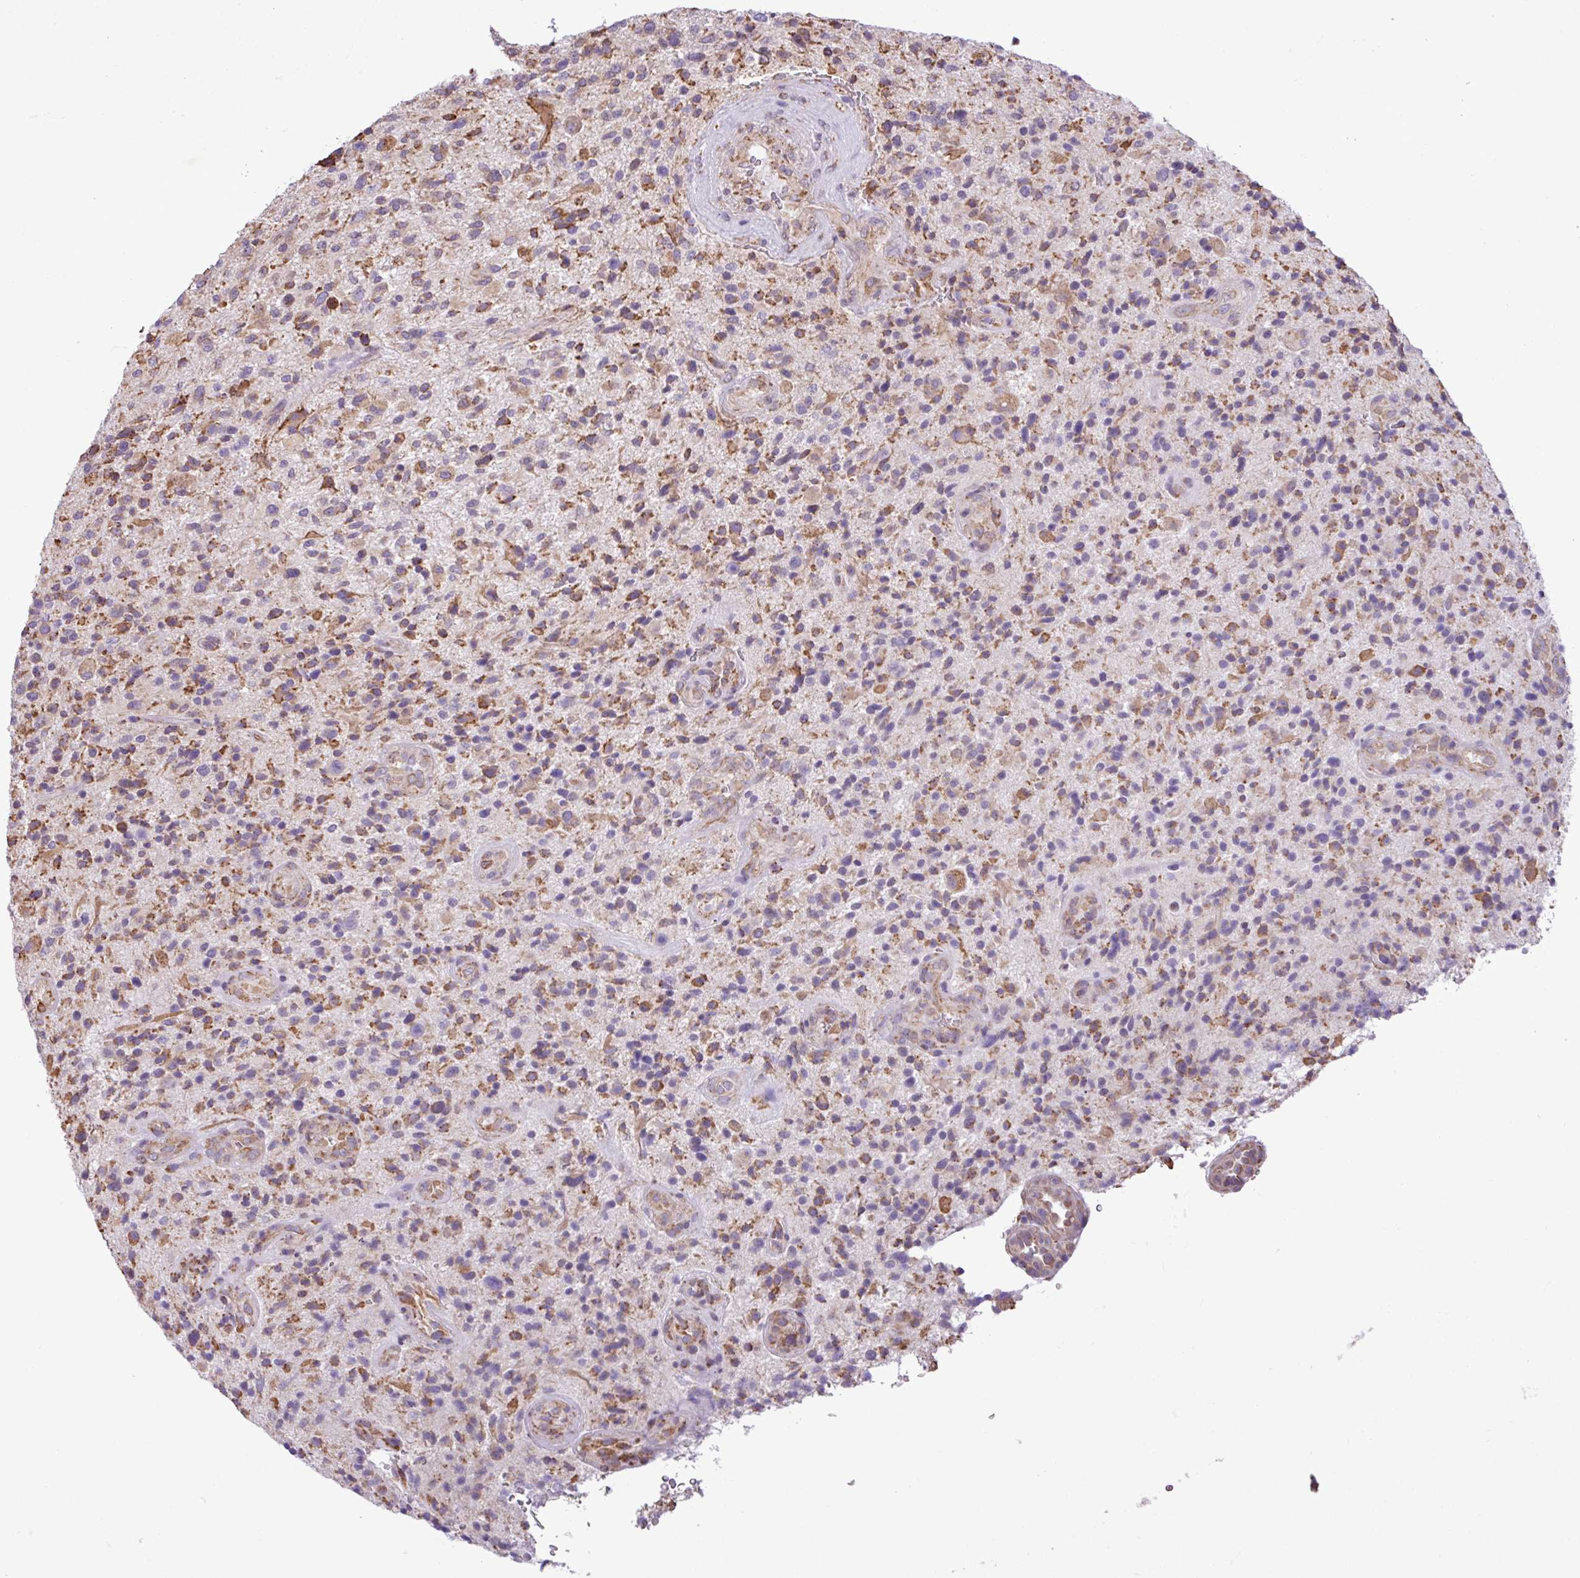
{"staining": {"intensity": "moderate", "quantity": "25%-75%", "location": "cytoplasmic/membranous"}, "tissue": "glioma", "cell_type": "Tumor cells", "image_type": "cancer", "snomed": [{"axis": "morphology", "description": "Glioma, malignant, High grade"}, {"axis": "topography", "description": "Brain"}], "caption": "Protein positivity by immunohistochemistry exhibits moderate cytoplasmic/membranous expression in approximately 25%-75% of tumor cells in glioma.", "gene": "ZSCAN5A", "patient": {"sex": "male", "age": 47}}